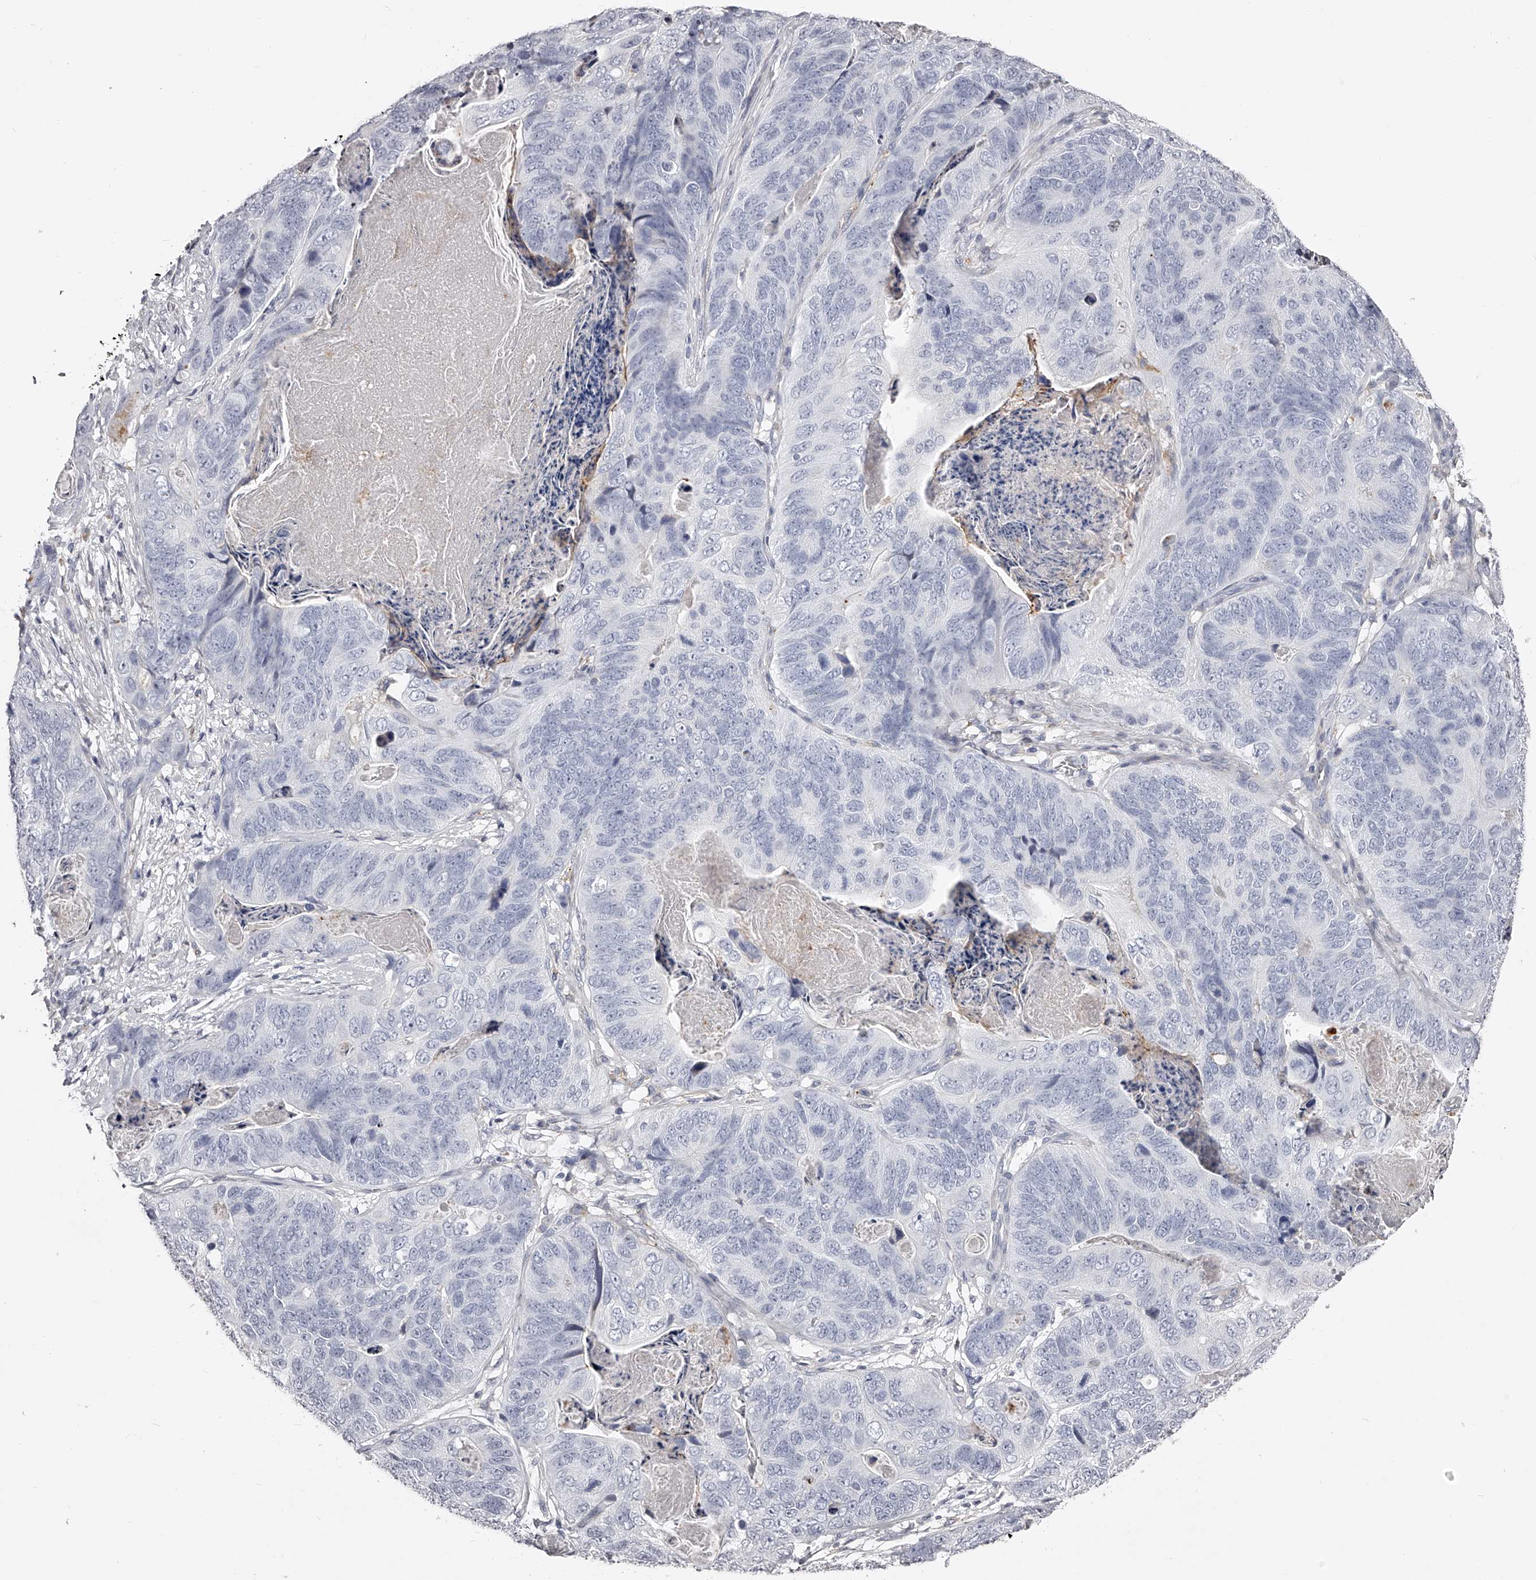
{"staining": {"intensity": "negative", "quantity": "none", "location": "none"}, "tissue": "stomach cancer", "cell_type": "Tumor cells", "image_type": "cancer", "snomed": [{"axis": "morphology", "description": "Normal tissue, NOS"}, {"axis": "morphology", "description": "Adenocarcinoma, NOS"}, {"axis": "topography", "description": "Stomach"}], "caption": "The image demonstrates no staining of tumor cells in stomach cancer (adenocarcinoma).", "gene": "PACSIN1", "patient": {"sex": "female", "age": 89}}